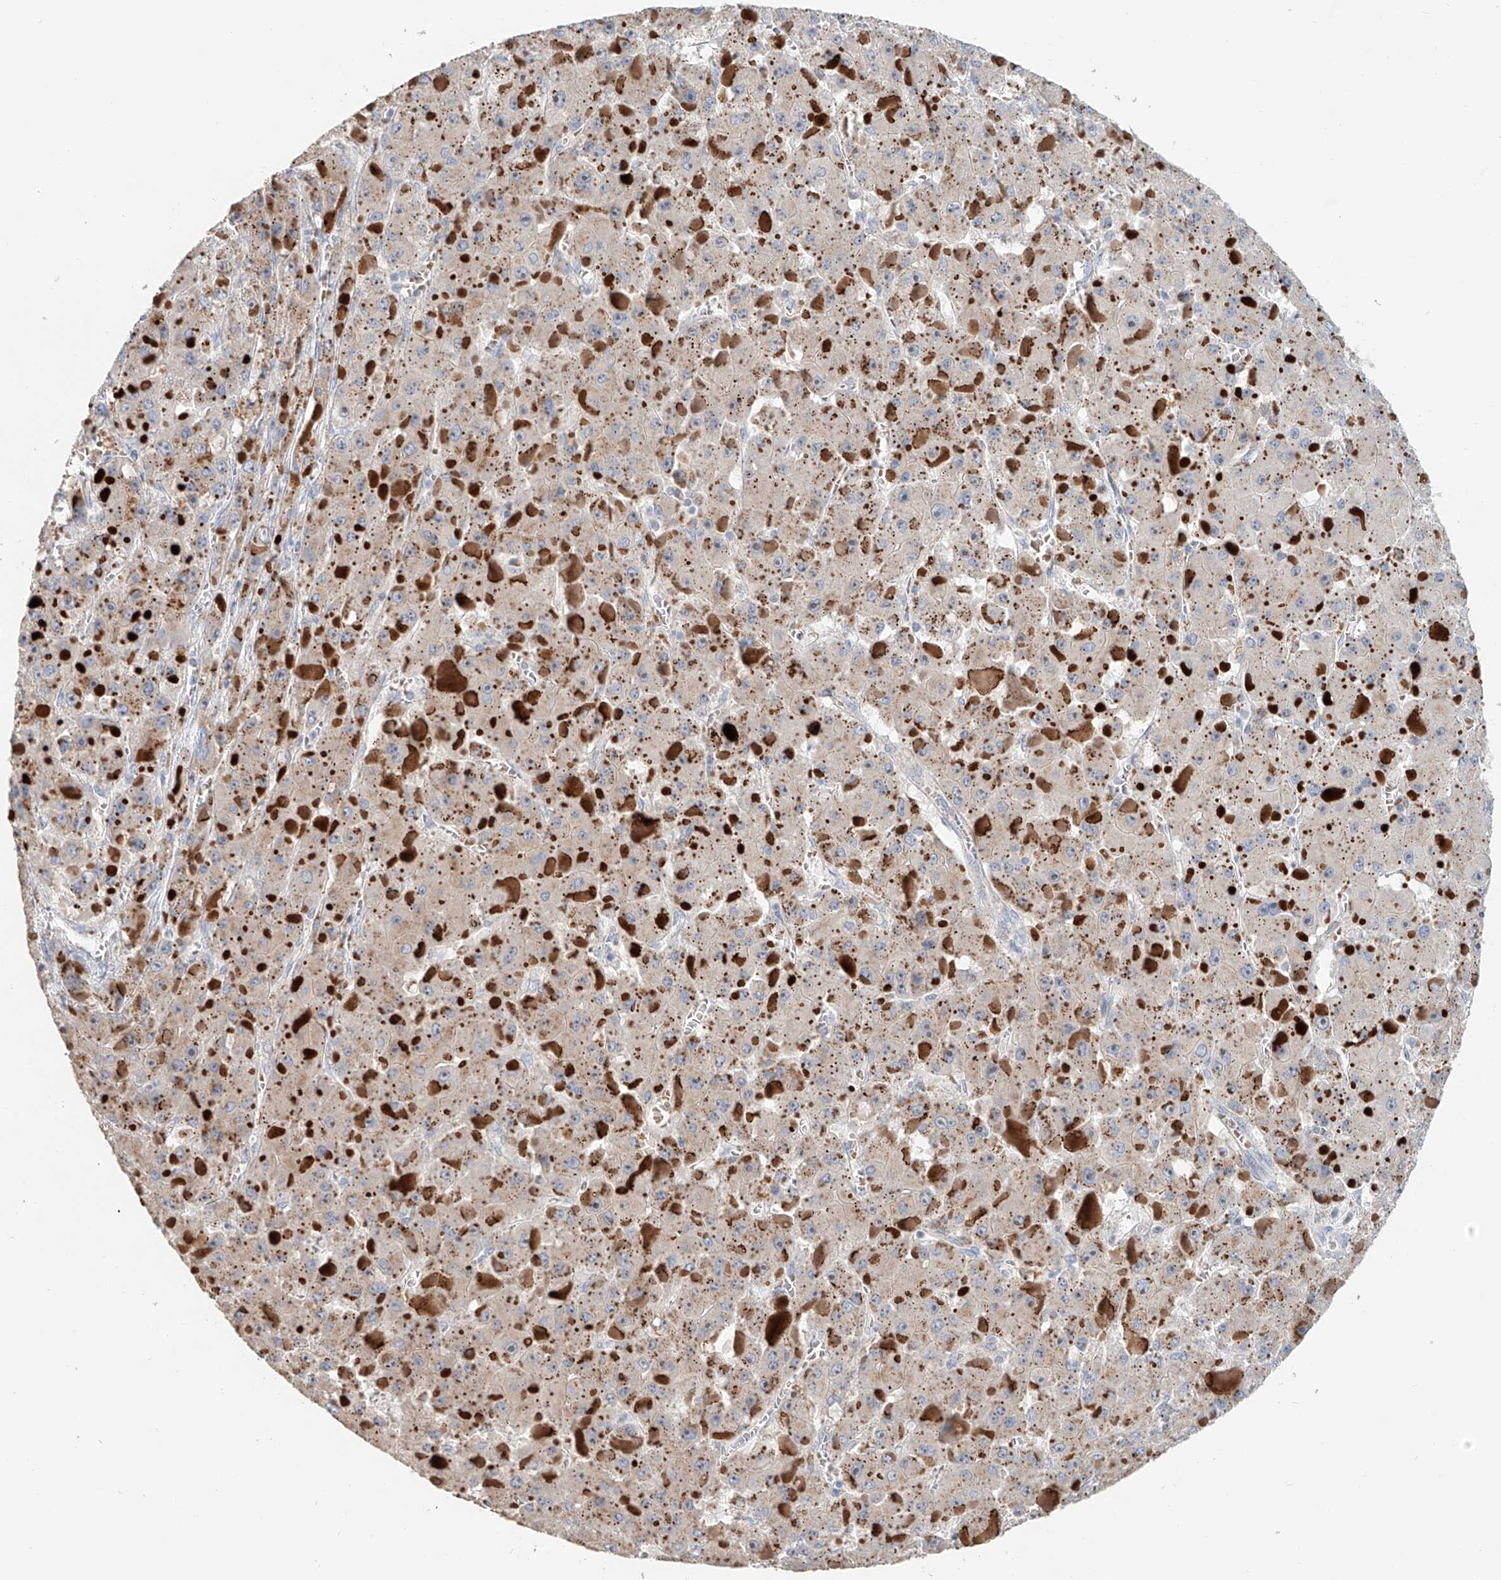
{"staining": {"intensity": "weak", "quantity": "25%-75%", "location": "cytoplasmic/membranous"}, "tissue": "liver cancer", "cell_type": "Tumor cells", "image_type": "cancer", "snomed": [{"axis": "morphology", "description": "Carcinoma, Hepatocellular, NOS"}, {"axis": "topography", "description": "Liver"}], "caption": "There is low levels of weak cytoplasmic/membranous expression in tumor cells of liver hepatocellular carcinoma, as demonstrated by immunohistochemical staining (brown color).", "gene": "TRIM47", "patient": {"sex": "female", "age": 73}}